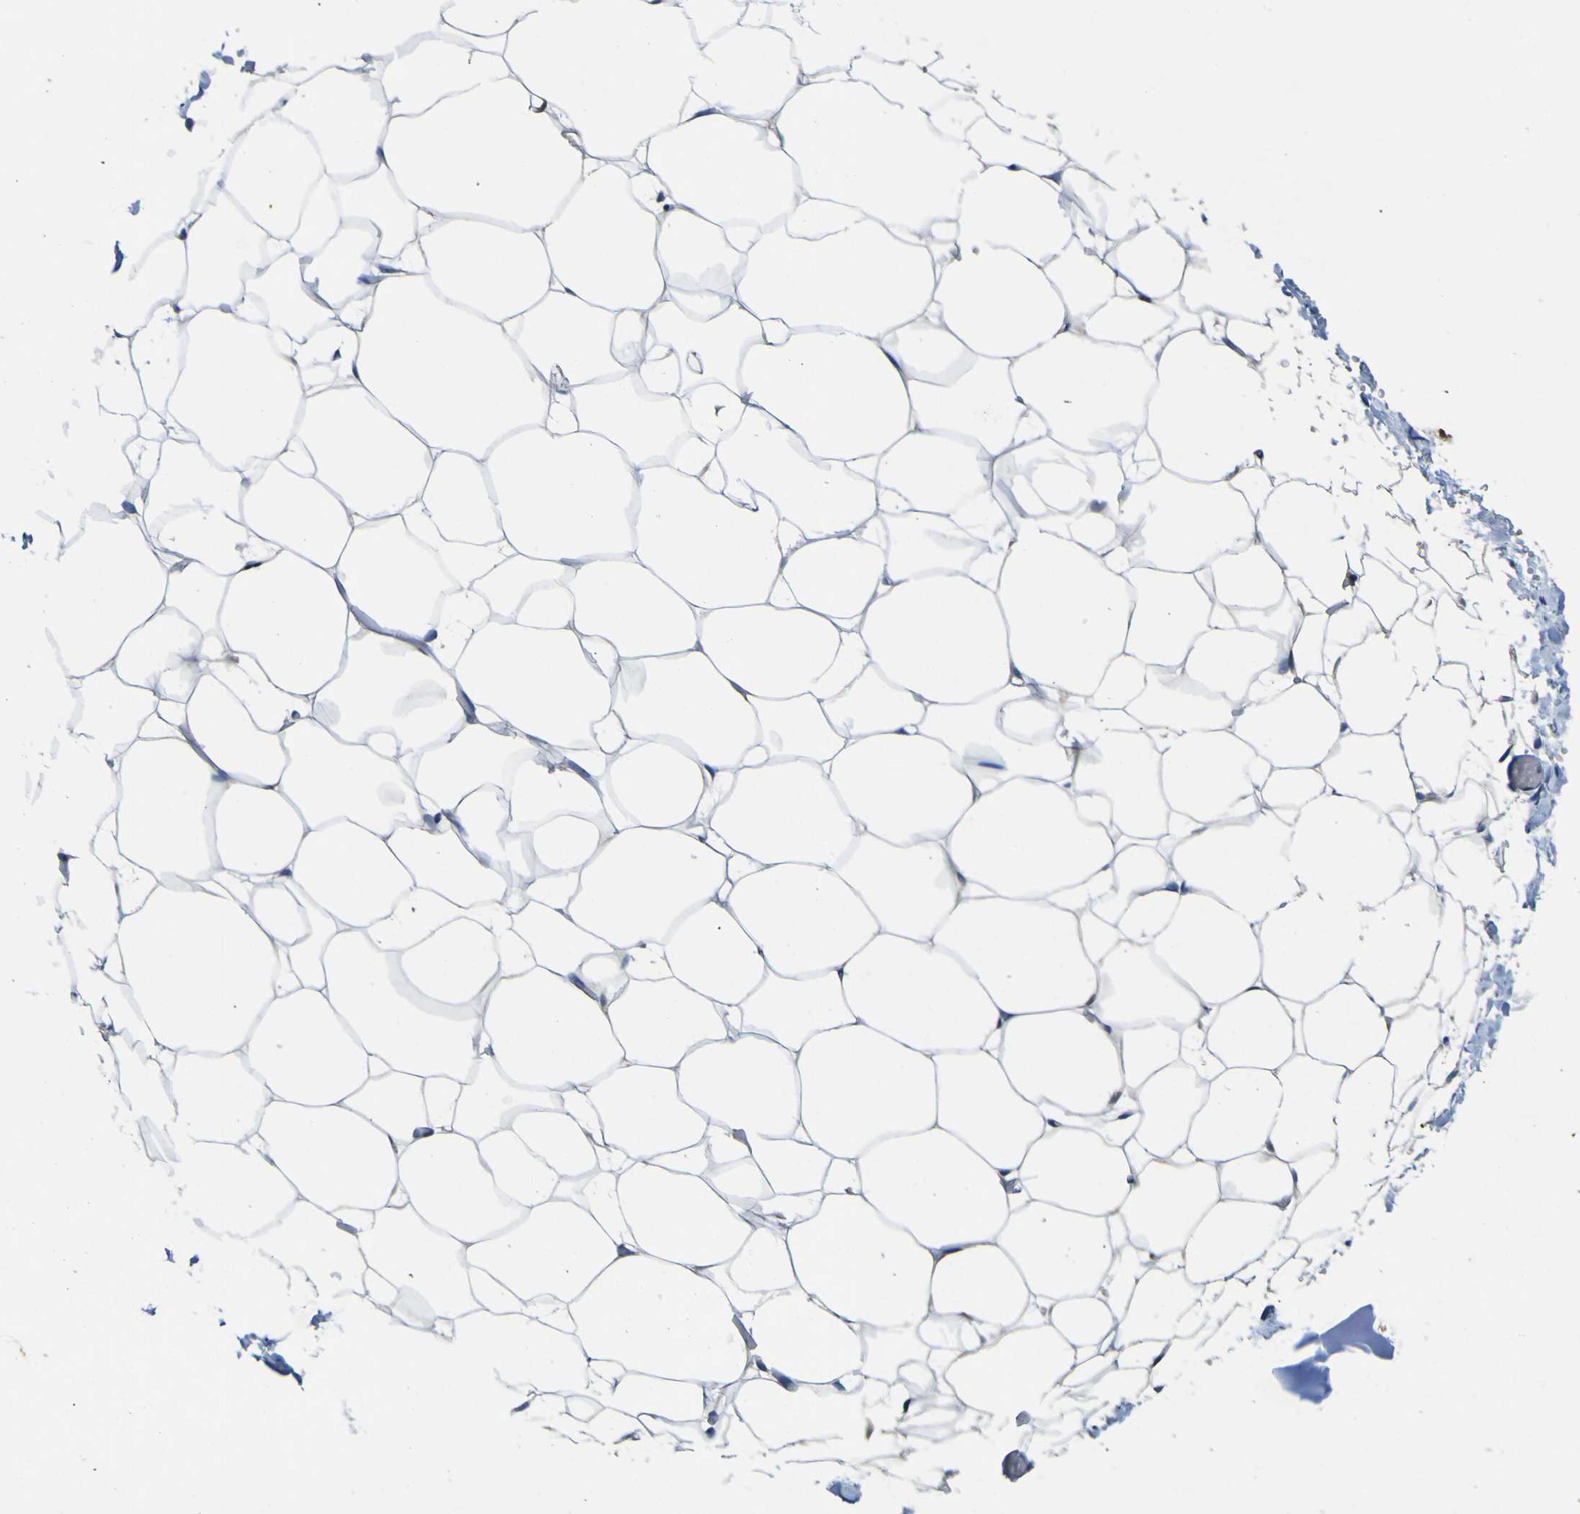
{"staining": {"intensity": "moderate", "quantity": "<25%", "location": "cytoplasmic/membranous"}, "tissue": "adipose tissue", "cell_type": "Adipocytes", "image_type": "normal", "snomed": [{"axis": "morphology", "description": "Normal tissue, NOS"}, {"axis": "topography", "description": "Breast"}, {"axis": "topography", "description": "Adipose tissue"}], "caption": "Immunohistochemical staining of normal adipose tissue reveals <25% levels of moderate cytoplasmic/membranous protein expression in about <25% of adipocytes. (IHC, brightfield microscopy, high magnification).", "gene": "EML2", "patient": {"sex": "female", "age": 25}}